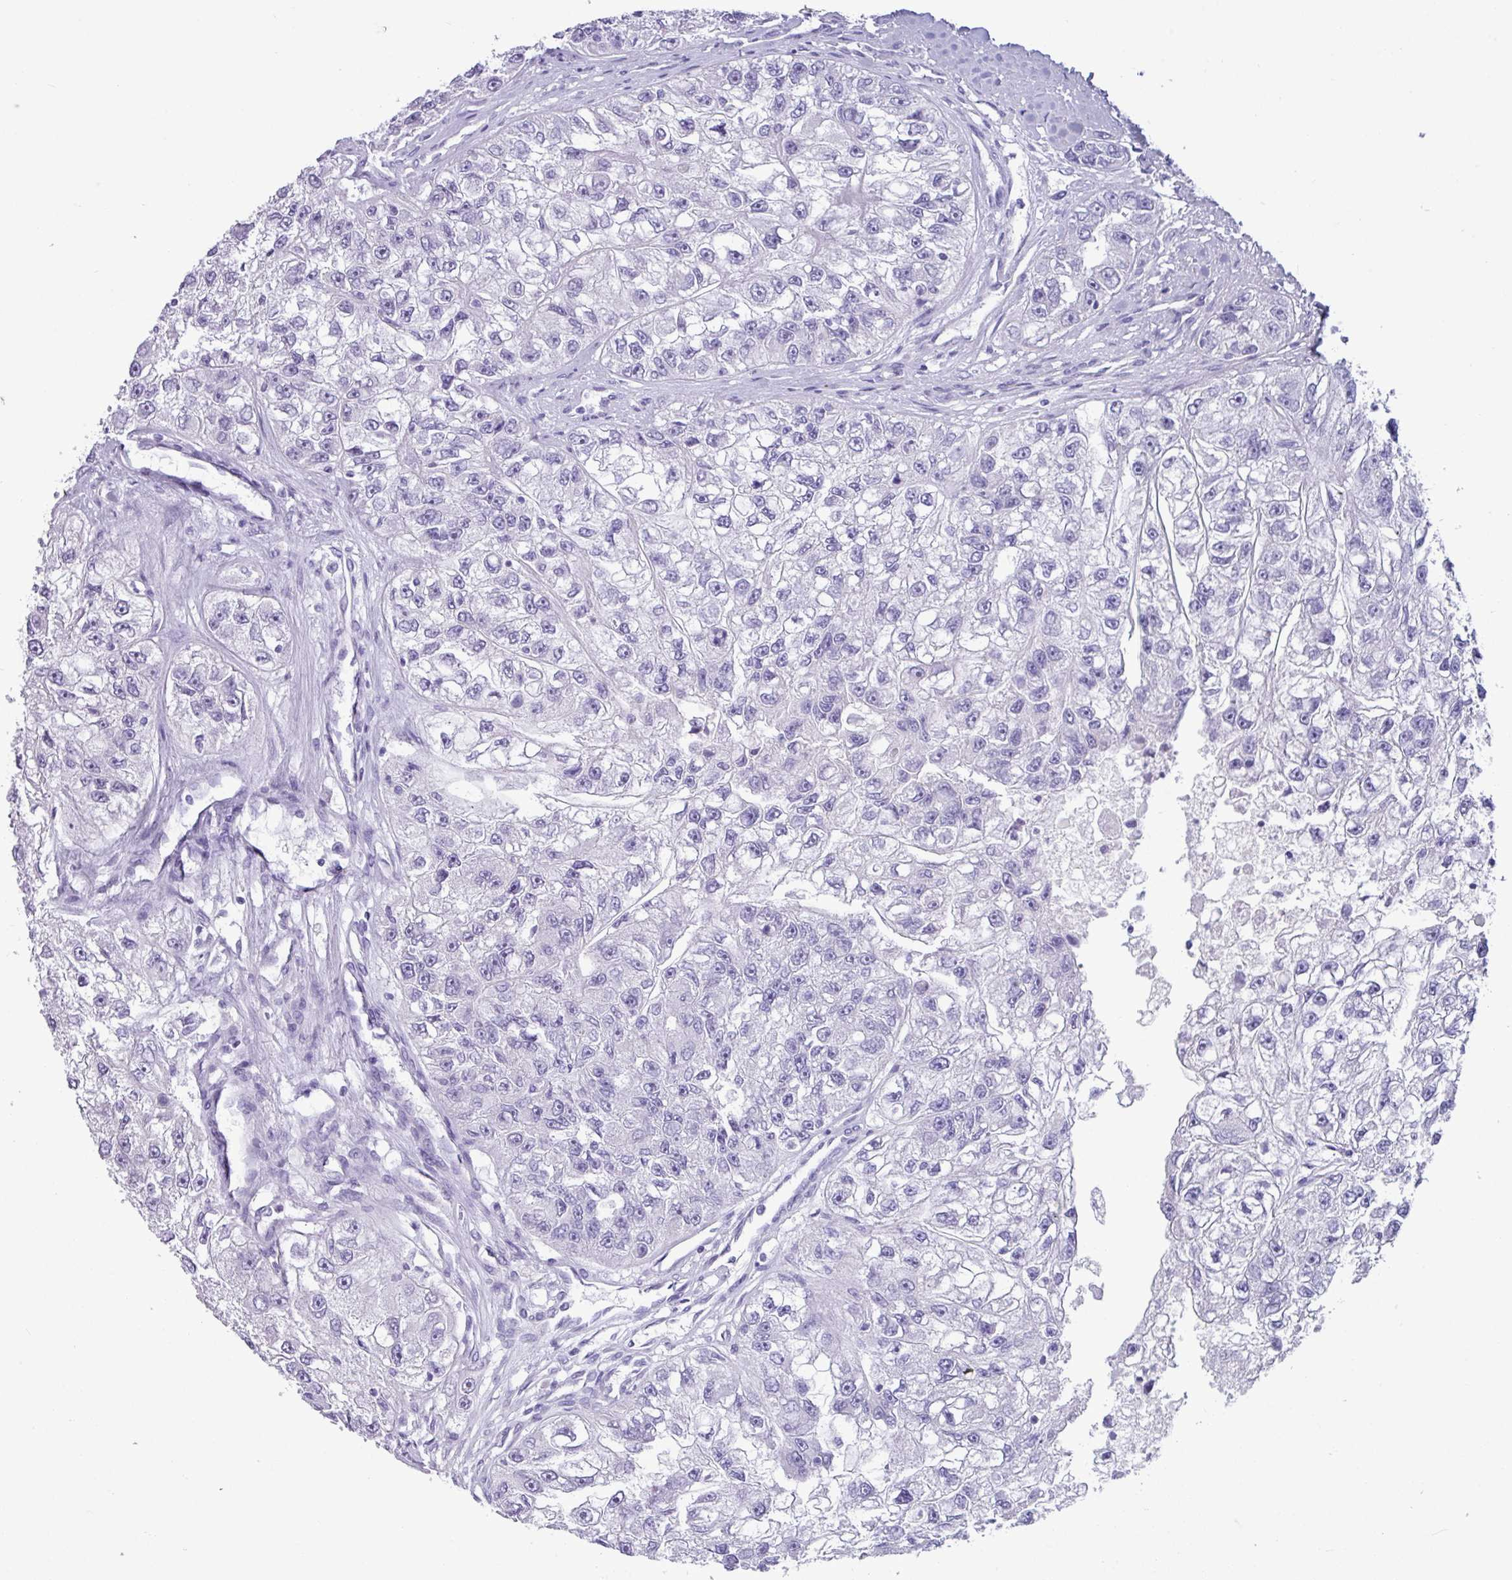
{"staining": {"intensity": "negative", "quantity": "none", "location": "none"}, "tissue": "renal cancer", "cell_type": "Tumor cells", "image_type": "cancer", "snomed": [{"axis": "morphology", "description": "Adenocarcinoma, NOS"}, {"axis": "topography", "description": "Kidney"}], "caption": "This is a histopathology image of immunohistochemistry (IHC) staining of renal adenocarcinoma, which shows no expression in tumor cells. Brightfield microscopy of IHC stained with DAB (3,3'-diaminobenzidine) (brown) and hematoxylin (blue), captured at high magnification.", "gene": "STIMATE", "patient": {"sex": "male", "age": 63}}